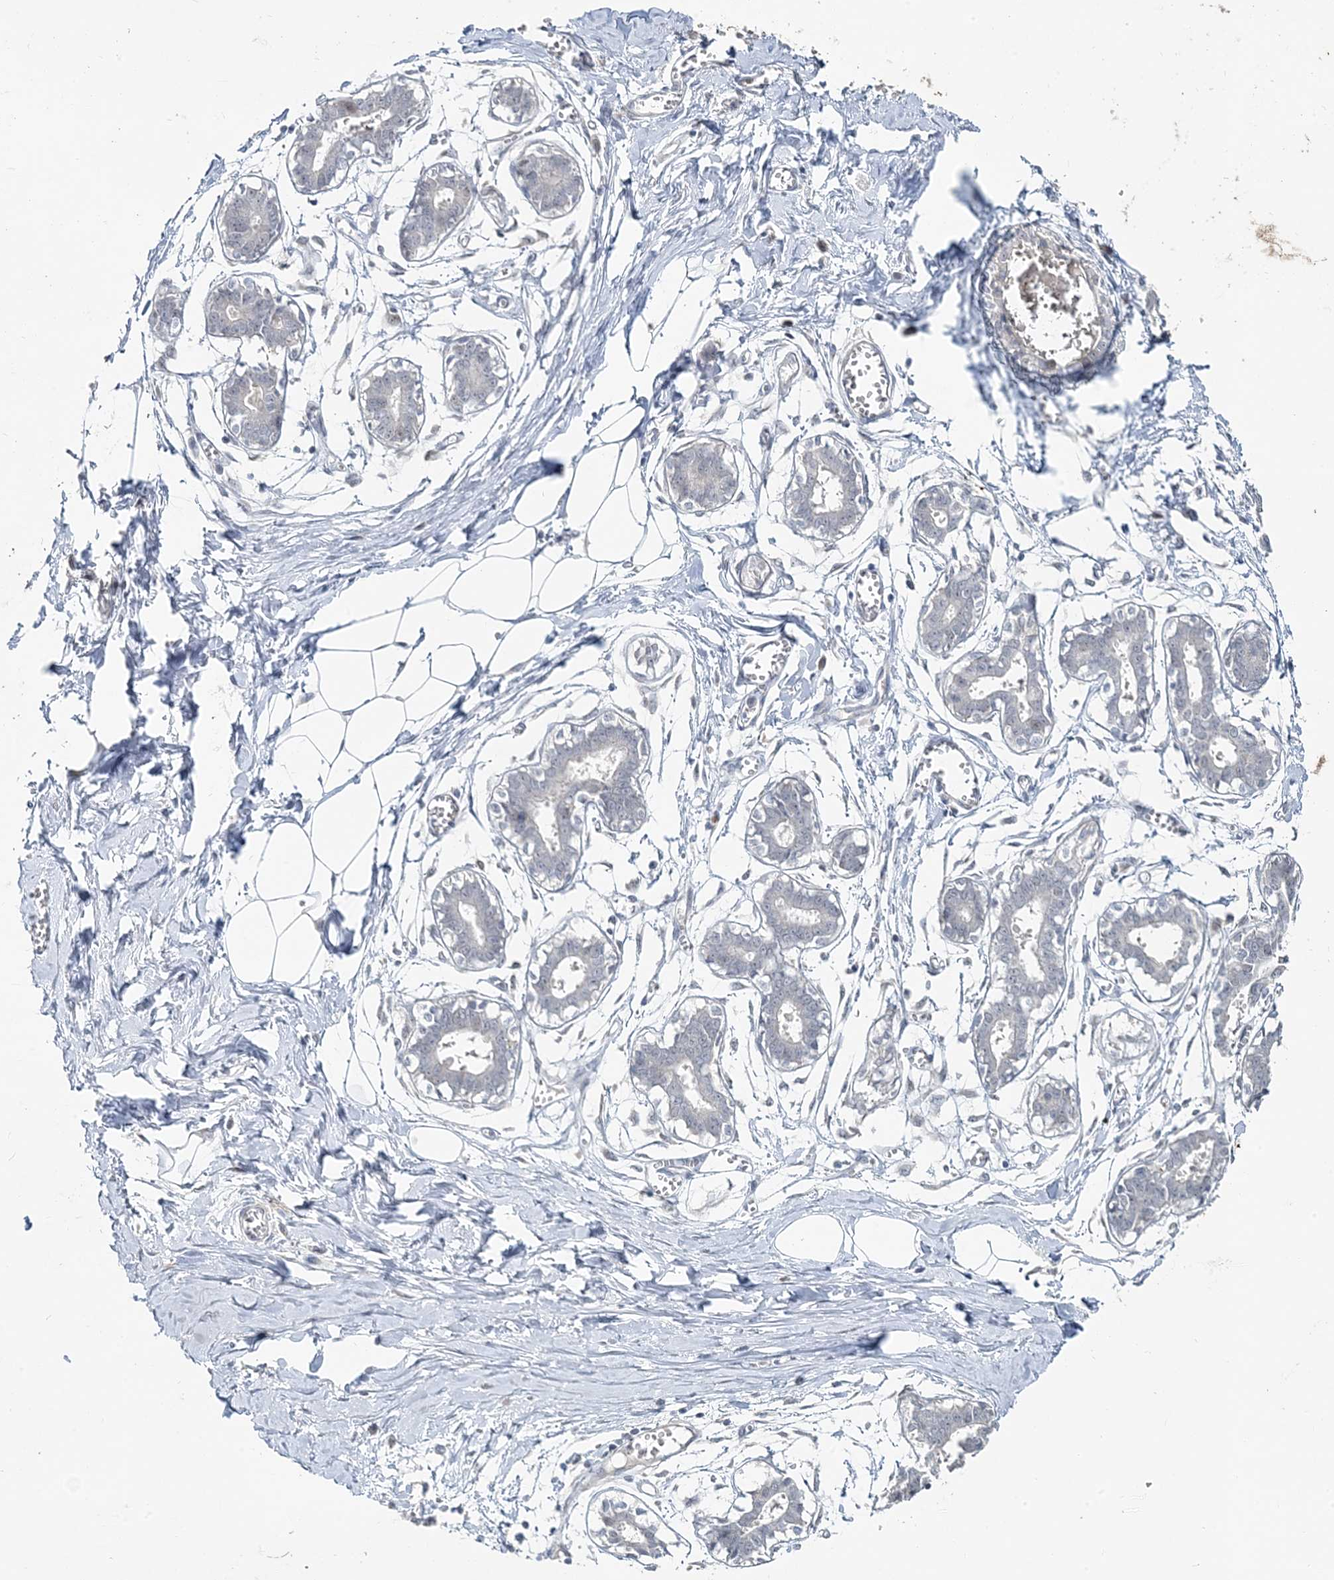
{"staining": {"intensity": "negative", "quantity": "none", "location": "none"}, "tissue": "breast", "cell_type": "Adipocytes", "image_type": "normal", "snomed": [{"axis": "morphology", "description": "Normal tissue, NOS"}, {"axis": "topography", "description": "Breast"}], "caption": "Immunohistochemical staining of normal breast displays no significant positivity in adipocytes.", "gene": "LEXM", "patient": {"sex": "female", "age": 27}}